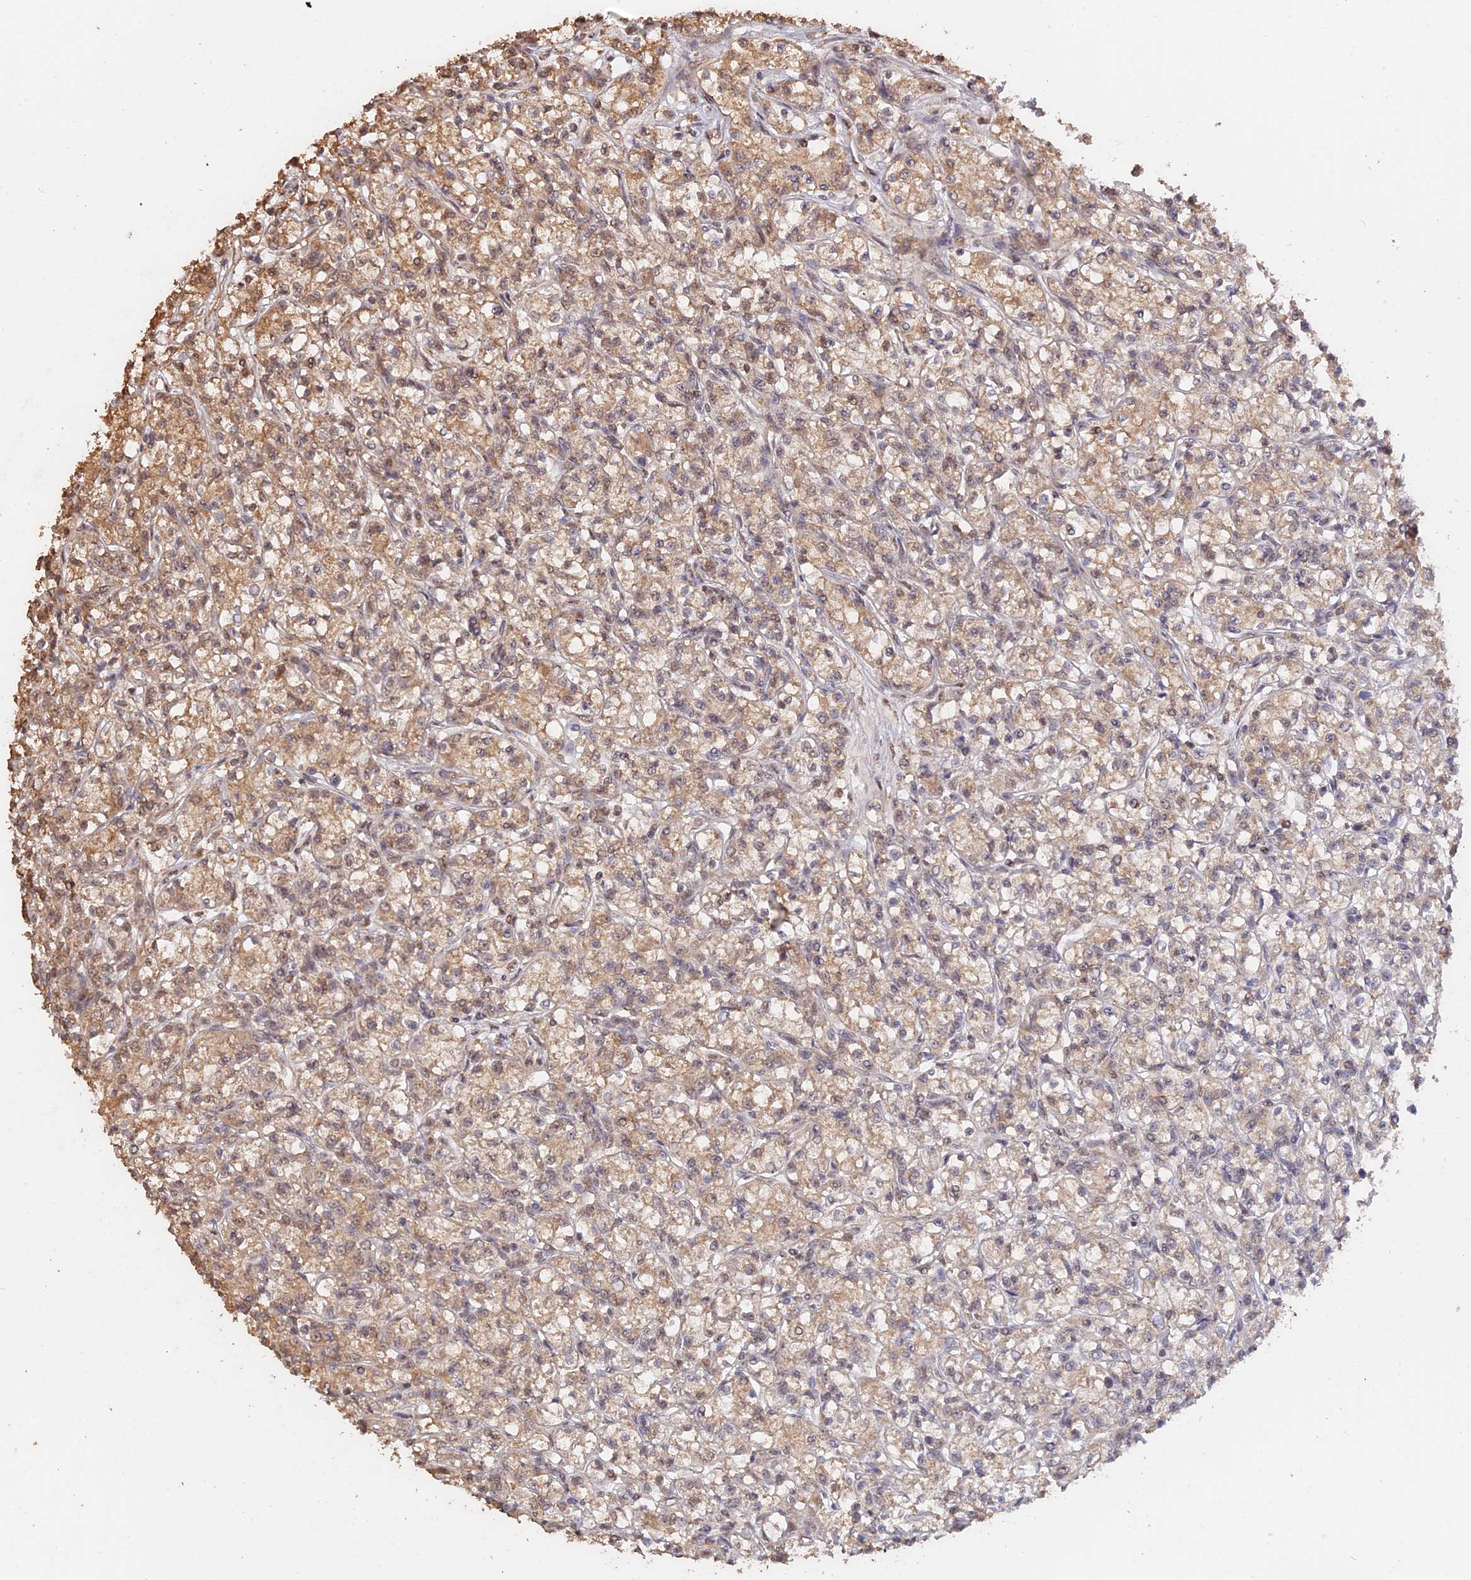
{"staining": {"intensity": "moderate", "quantity": ">75%", "location": "cytoplasmic/membranous,nuclear"}, "tissue": "renal cancer", "cell_type": "Tumor cells", "image_type": "cancer", "snomed": [{"axis": "morphology", "description": "Adenocarcinoma, NOS"}, {"axis": "topography", "description": "Kidney"}], "caption": "Immunohistochemistry staining of renal adenocarcinoma, which shows medium levels of moderate cytoplasmic/membranous and nuclear staining in approximately >75% of tumor cells indicating moderate cytoplasmic/membranous and nuclear protein staining. The staining was performed using DAB (3,3'-diaminobenzidine) (brown) for protein detection and nuclei were counterstained in hematoxylin (blue).", "gene": "PSMC6", "patient": {"sex": "female", "age": 59}}